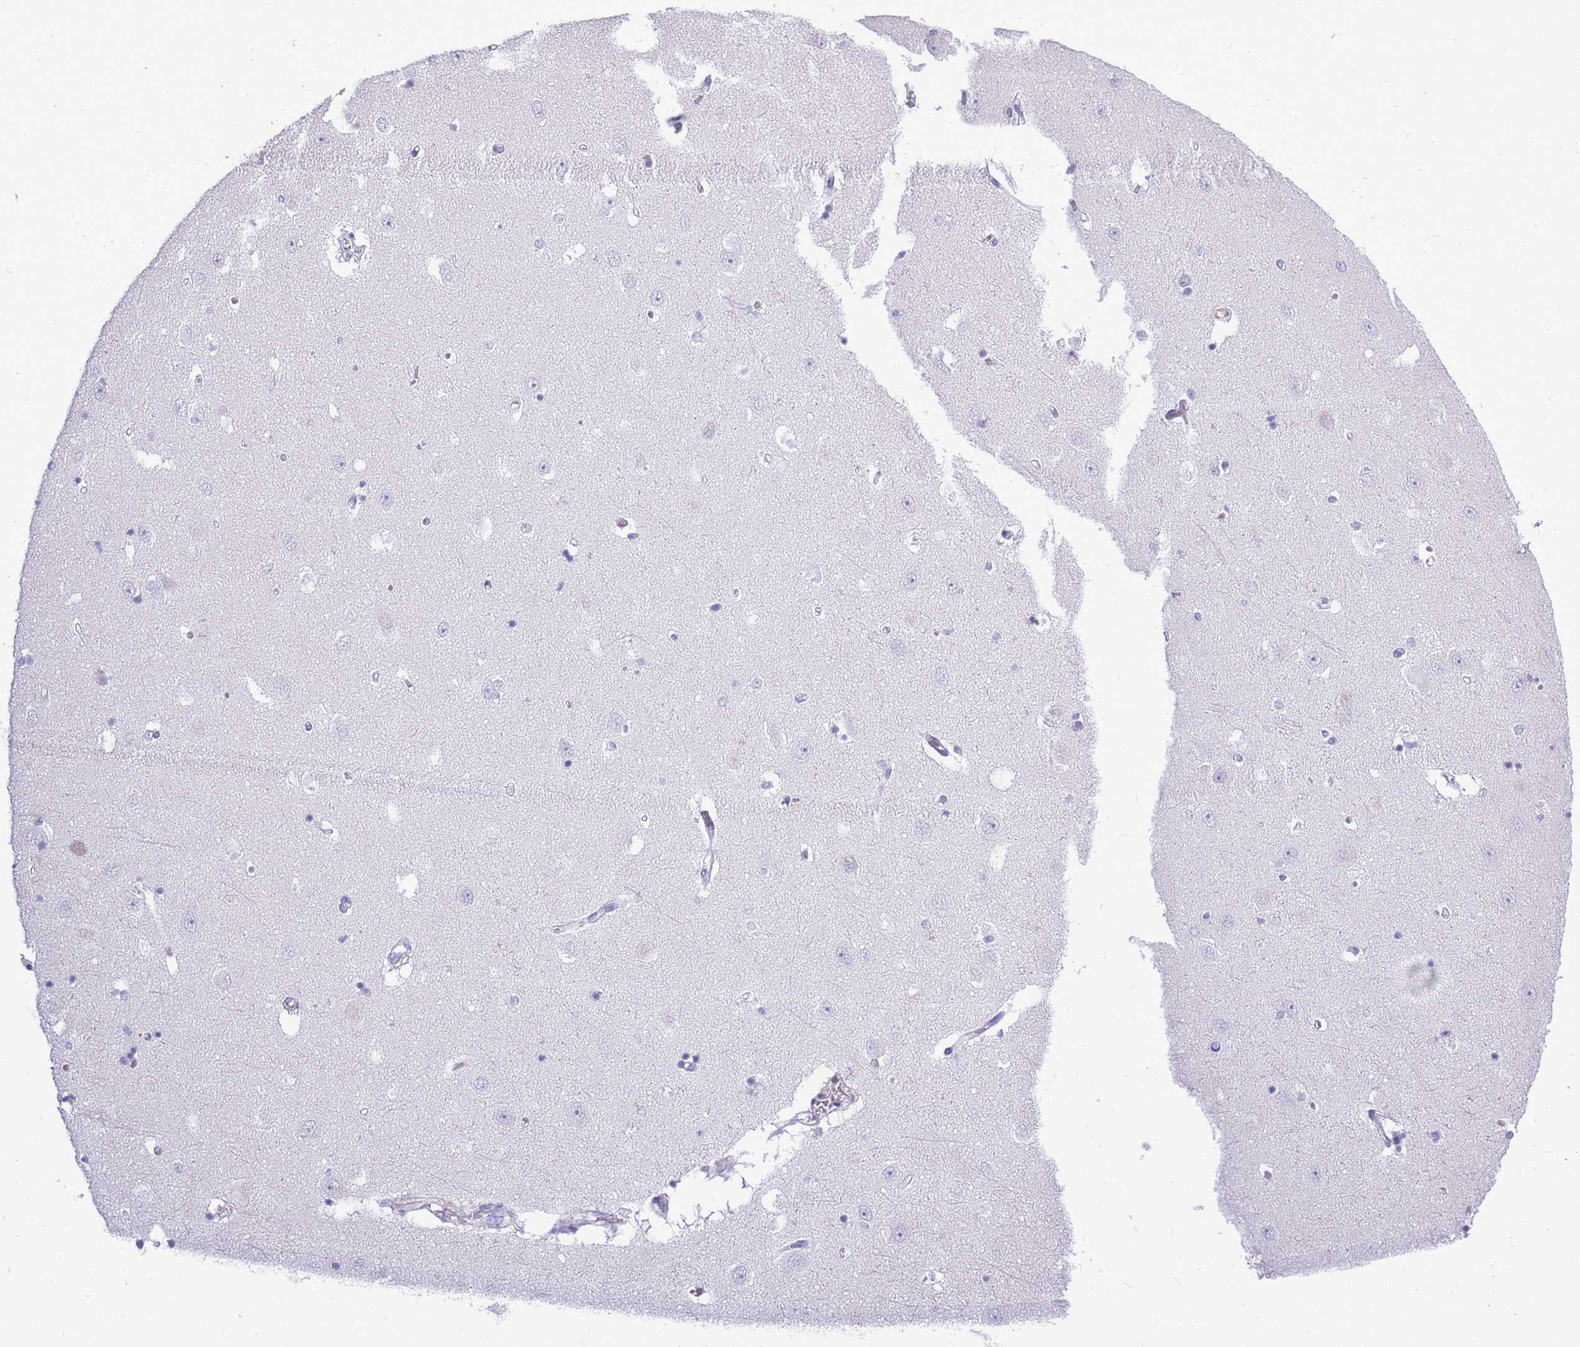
{"staining": {"intensity": "negative", "quantity": "none", "location": "none"}, "tissue": "hippocampus", "cell_type": "Glial cells", "image_type": "normal", "snomed": [{"axis": "morphology", "description": "Normal tissue, NOS"}, {"axis": "topography", "description": "Hippocampus"}], "caption": "Immunohistochemistry (IHC) of benign human hippocampus reveals no expression in glial cells.", "gene": "ZNF425", "patient": {"sex": "female", "age": 64}}